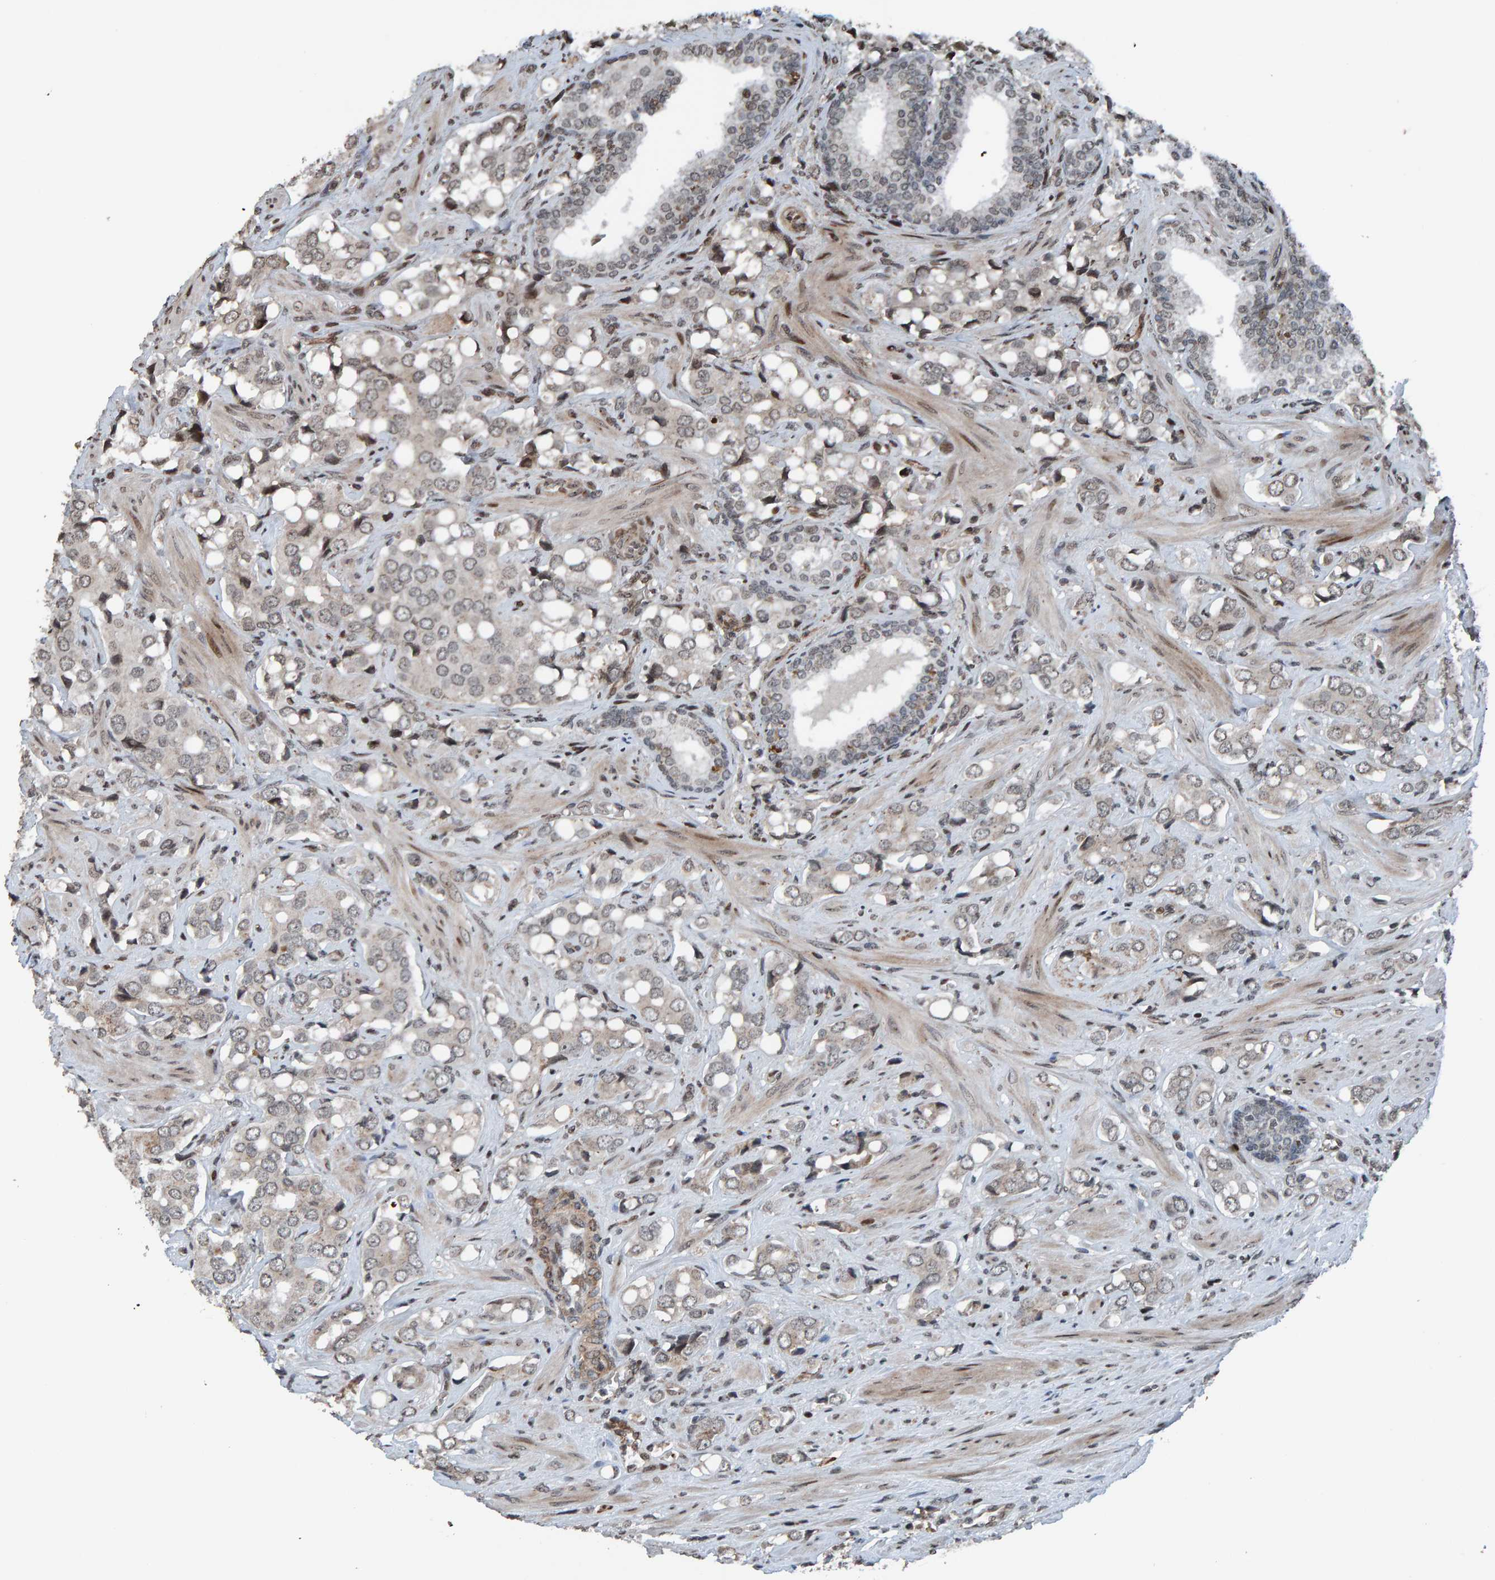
{"staining": {"intensity": "weak", "quantity": "25%-75%", "location": "cytoplasmic/membranous"}, "tissue": "prostate cancer", "cell_type": "Tumor cells", "image_type": "cancer", "snomed": [{"axis": "morphology", "description": "Adenocarcinoma, High grade"}, {"axis": "topography", "description": "Prostate"}], "caption": "Prostate cancer was stained to show a protein in brown. There is low levels of weak cytoplasmic/membranous staining in about 25%-75% of tumor cells.", "gene": "ZNF366", "patient": {"sex": "male", "age": 52}}